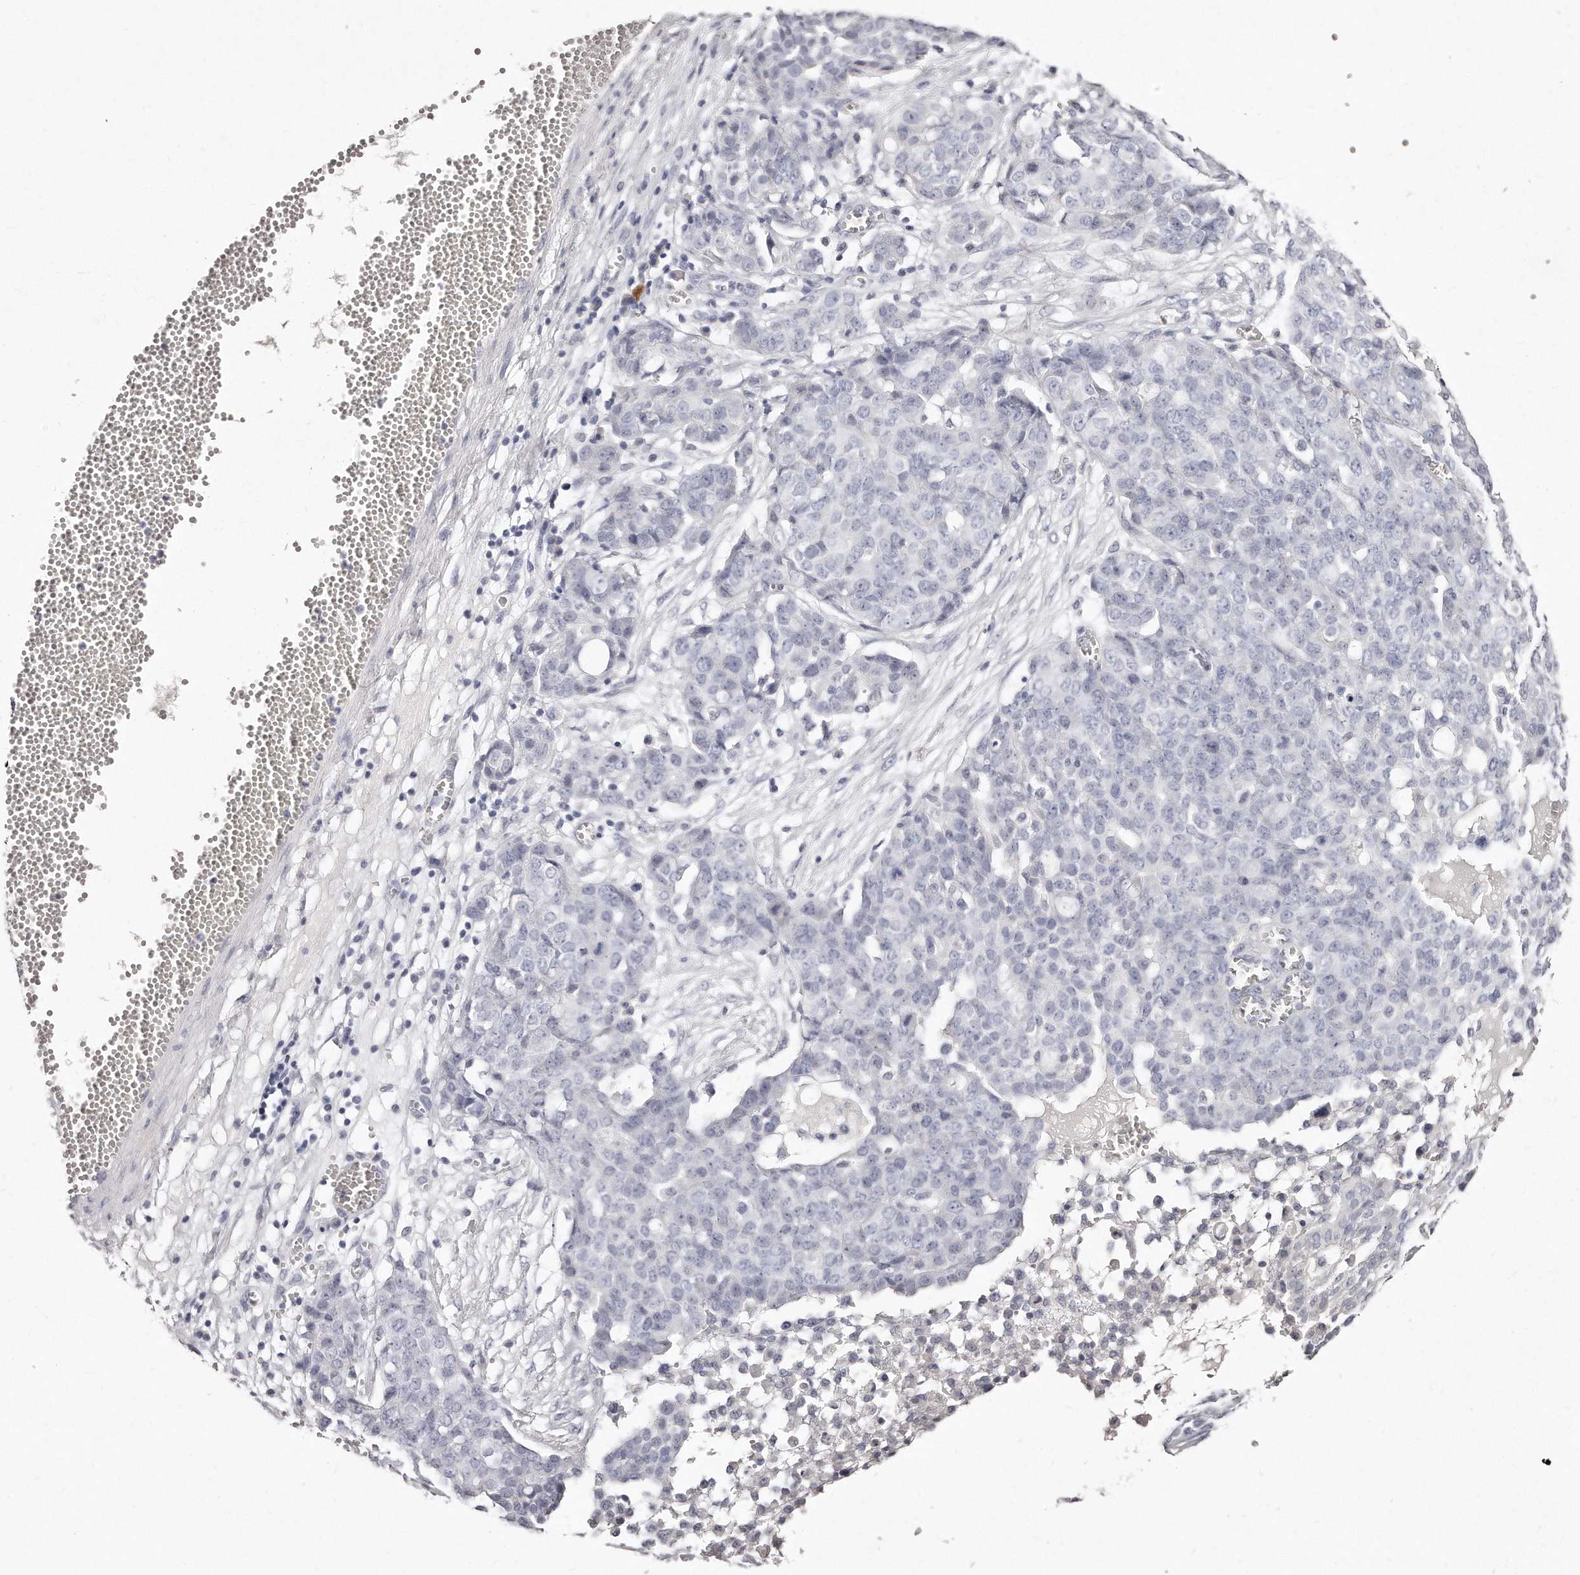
{"staining": {"intensity": "negative", "quantity": "none", "location": "none"}, "tissue": "ovarian cancer", "cell_type": "Tumor cells", "image_type": "cancer", "snomed": [{"axis": "morphology", "description": "Cystadenocarcinoma, serous, NOS"}, {"axis": "topography", "description": "Soft tissue"}, {"axis": "topography", "description": "Ovary"}], "caption": "Ovarian cancer (serous cystadenocarcinoma) was stained to show a protein in brown. There is no significant expression in tumor cells.", "gene": "GDA", "patient": {"sex": "female", "age": 57}}